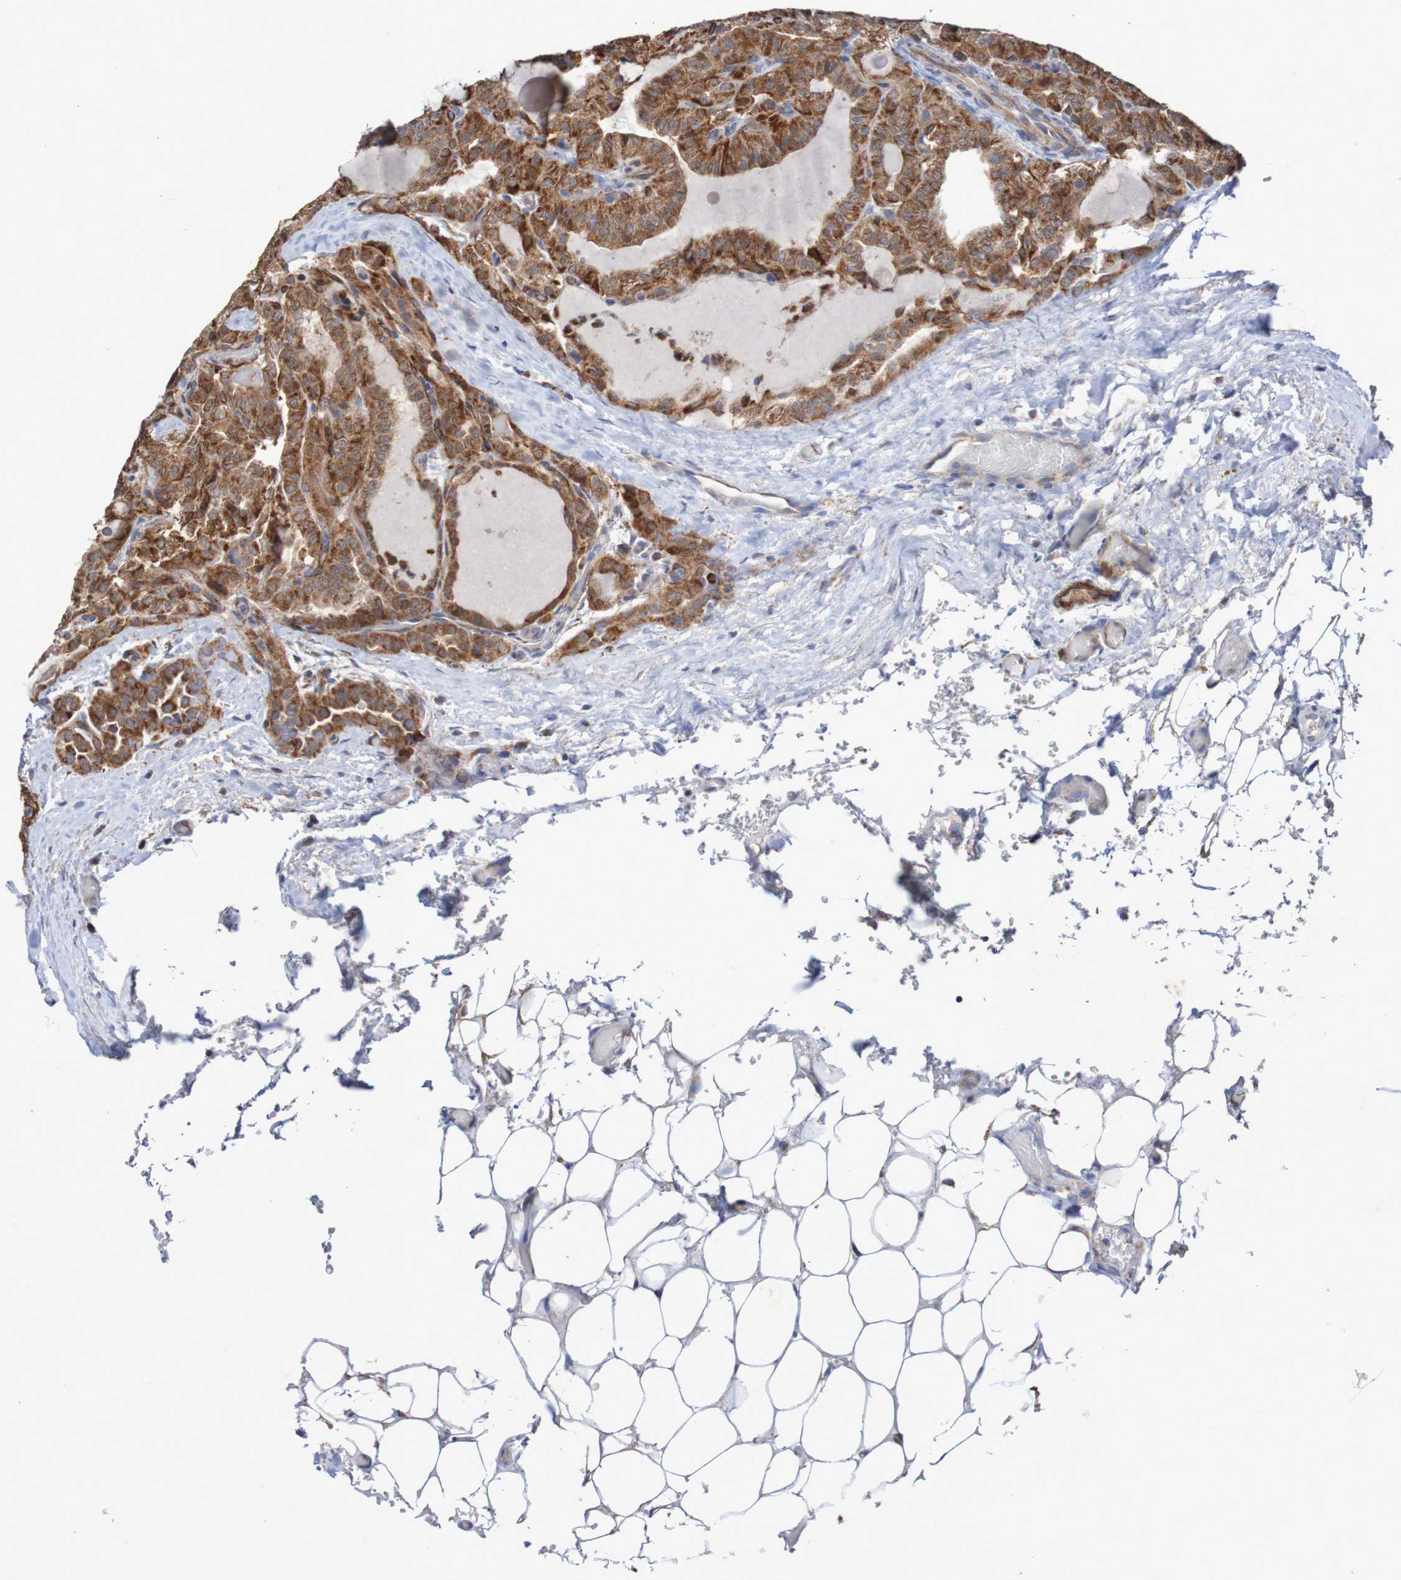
{"staining": {"intensity": "moderate", "quantity": ">75%", "location": "cytoplasmic/membranous"}, "tissue": "thyroid cancer", "cell_type": "Tumor cells", "image_type": "cancer", "snomed": [{"axis": "morphology", "description": "Papillary adenocarcinoma, NOS"}, {"axis": "topography", "description": "Thyroid gland"}], "caption": "Human thyroid cancer (papillary adenocarcinoma) stained for a protein (brown) demonstrates moderate cytoplasmic/membranous positive staining in approximately >75% of tumor cells.", "gene": "MMEL1", "patient": {"sex": "male", "age": 77}}